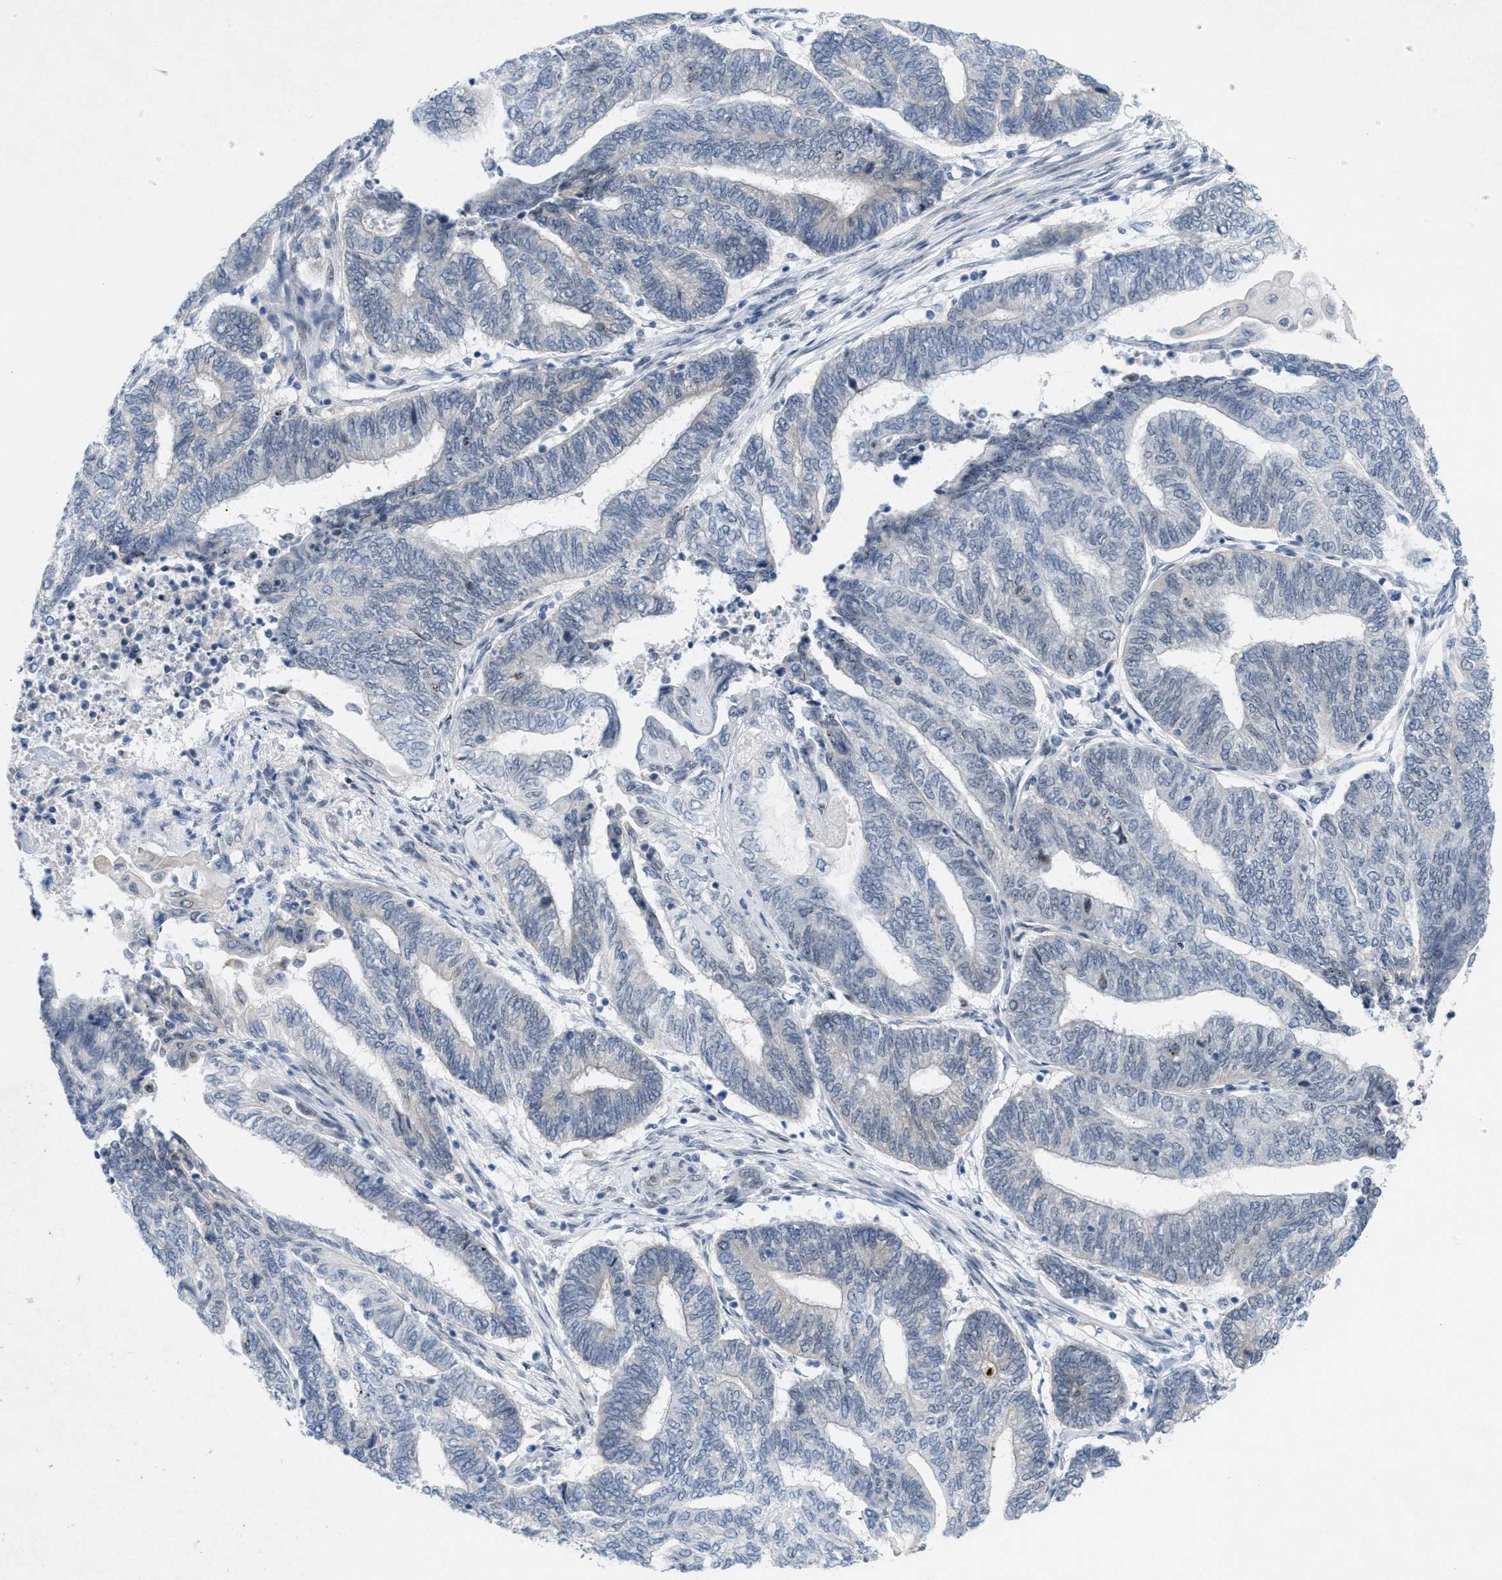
{"staining": {"intensity": "negative", "quantity": "none", "location": "none"}, "tissue": "endometrial cancer", "cell_type": "Tumor cells", "image_type": "cancer", "snomed": [{"axis": "morphology", "description": "Adenocarcinoma, NOS"}, {"axis": "topography", "description": "Uterus"}, {"axis": "topography", "description": "Endometrium"}], "caption": "Endometrial adenocarcinoma was stained to show a protein in brown. There is no significant staining in tumor cells.", "gene": "WIPI2", "patient": {"sex": "female", "age": 70}}